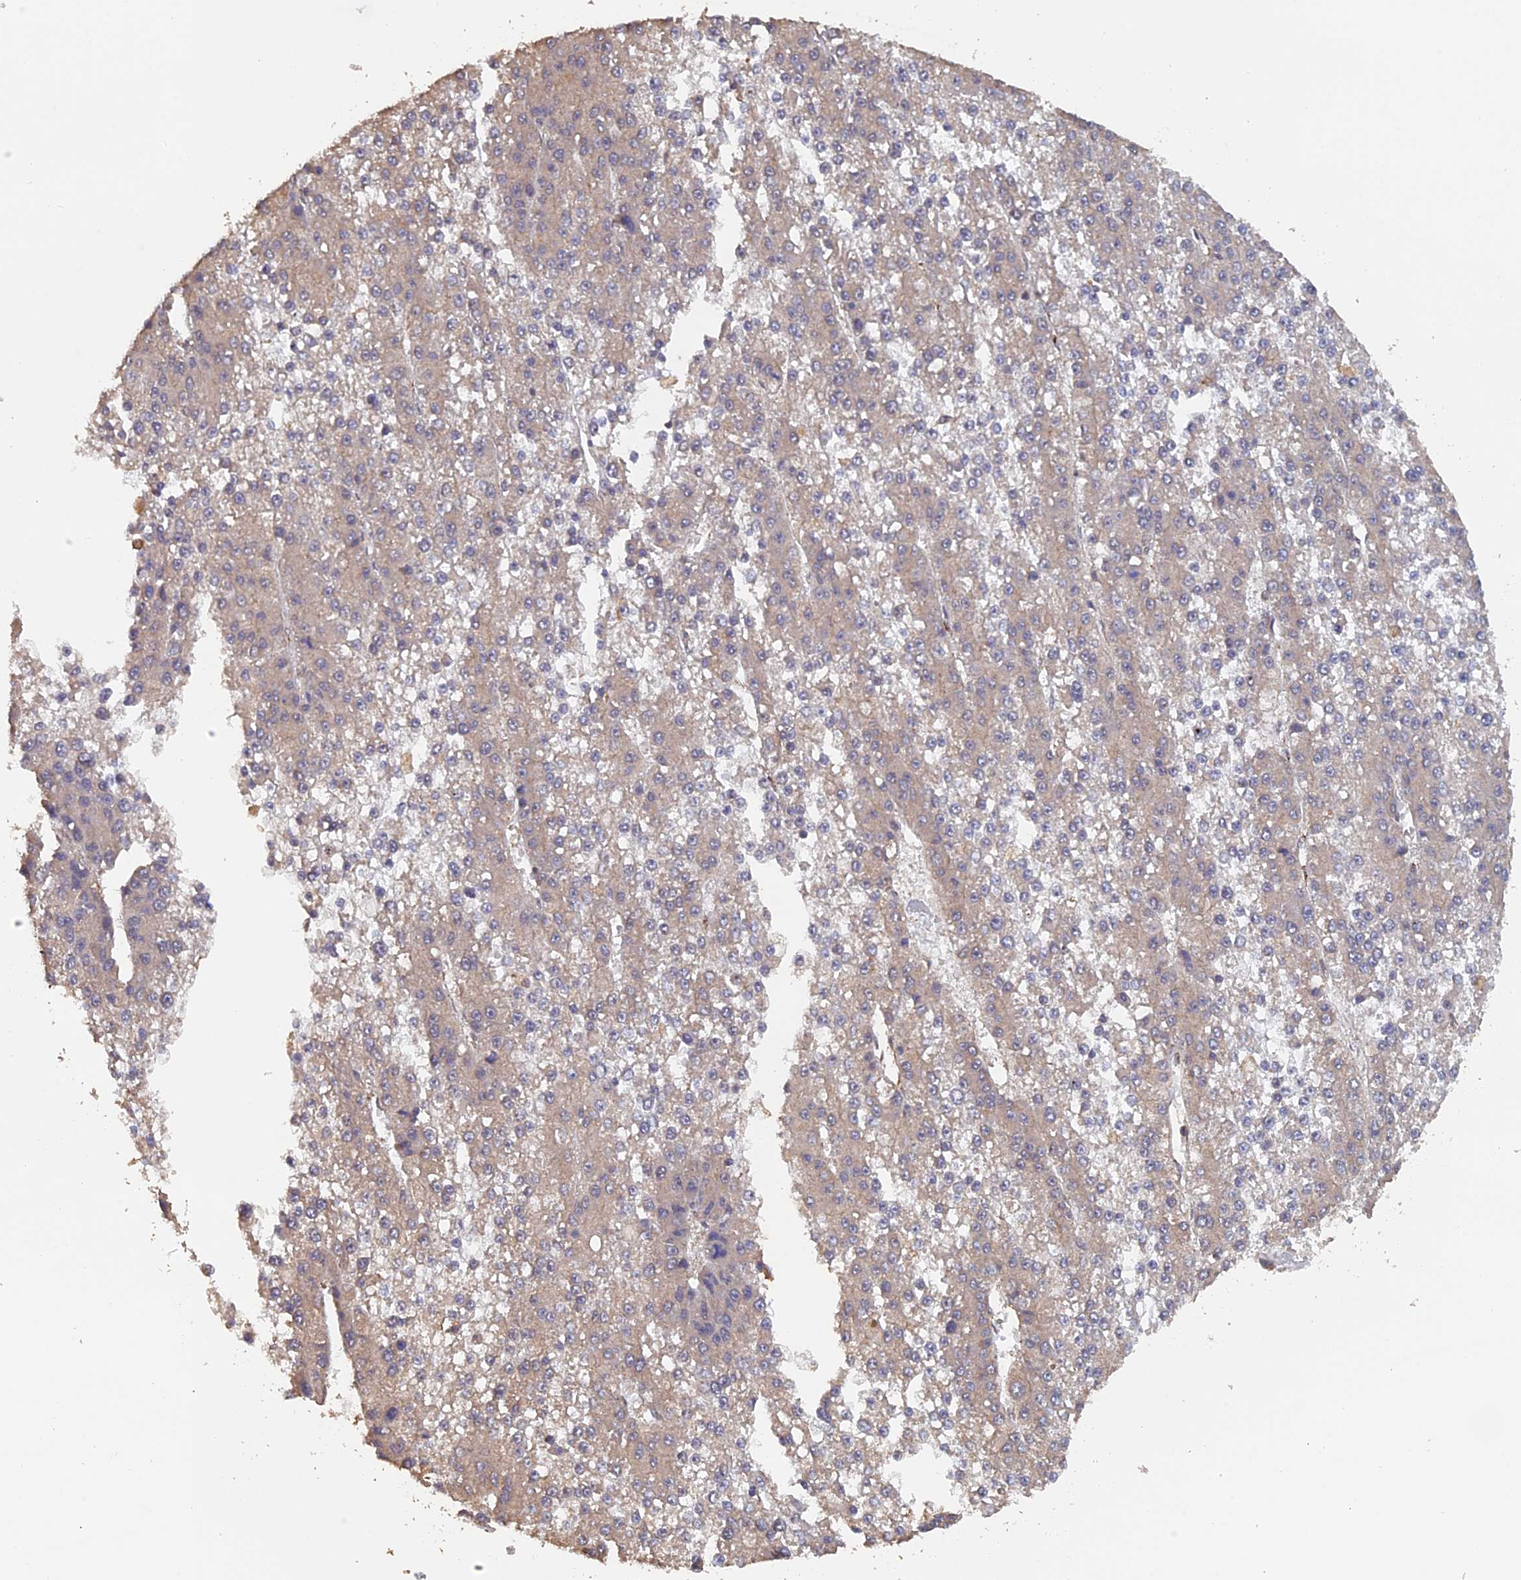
{"staining": {"intensity": "weak", "quantity": "25%-75%", "location": "cytoplasmic/membranous"}, "tissue": "liver cancer", "cell_type": "Tumor cells", "image_type": "cancer", "snomed": [{"axis": "morphology", "description": "Carcinoma, Hepatocellular, NOS"}, {"axis": "topography", "description": "Liver"}], "caption": "Liver cancer (hepatocellular carcinoma) stained with a protein marker shows weak staining in tumor cells.", "gene": "PIGQ", "patient": {"sex": "female", "age": 73}}